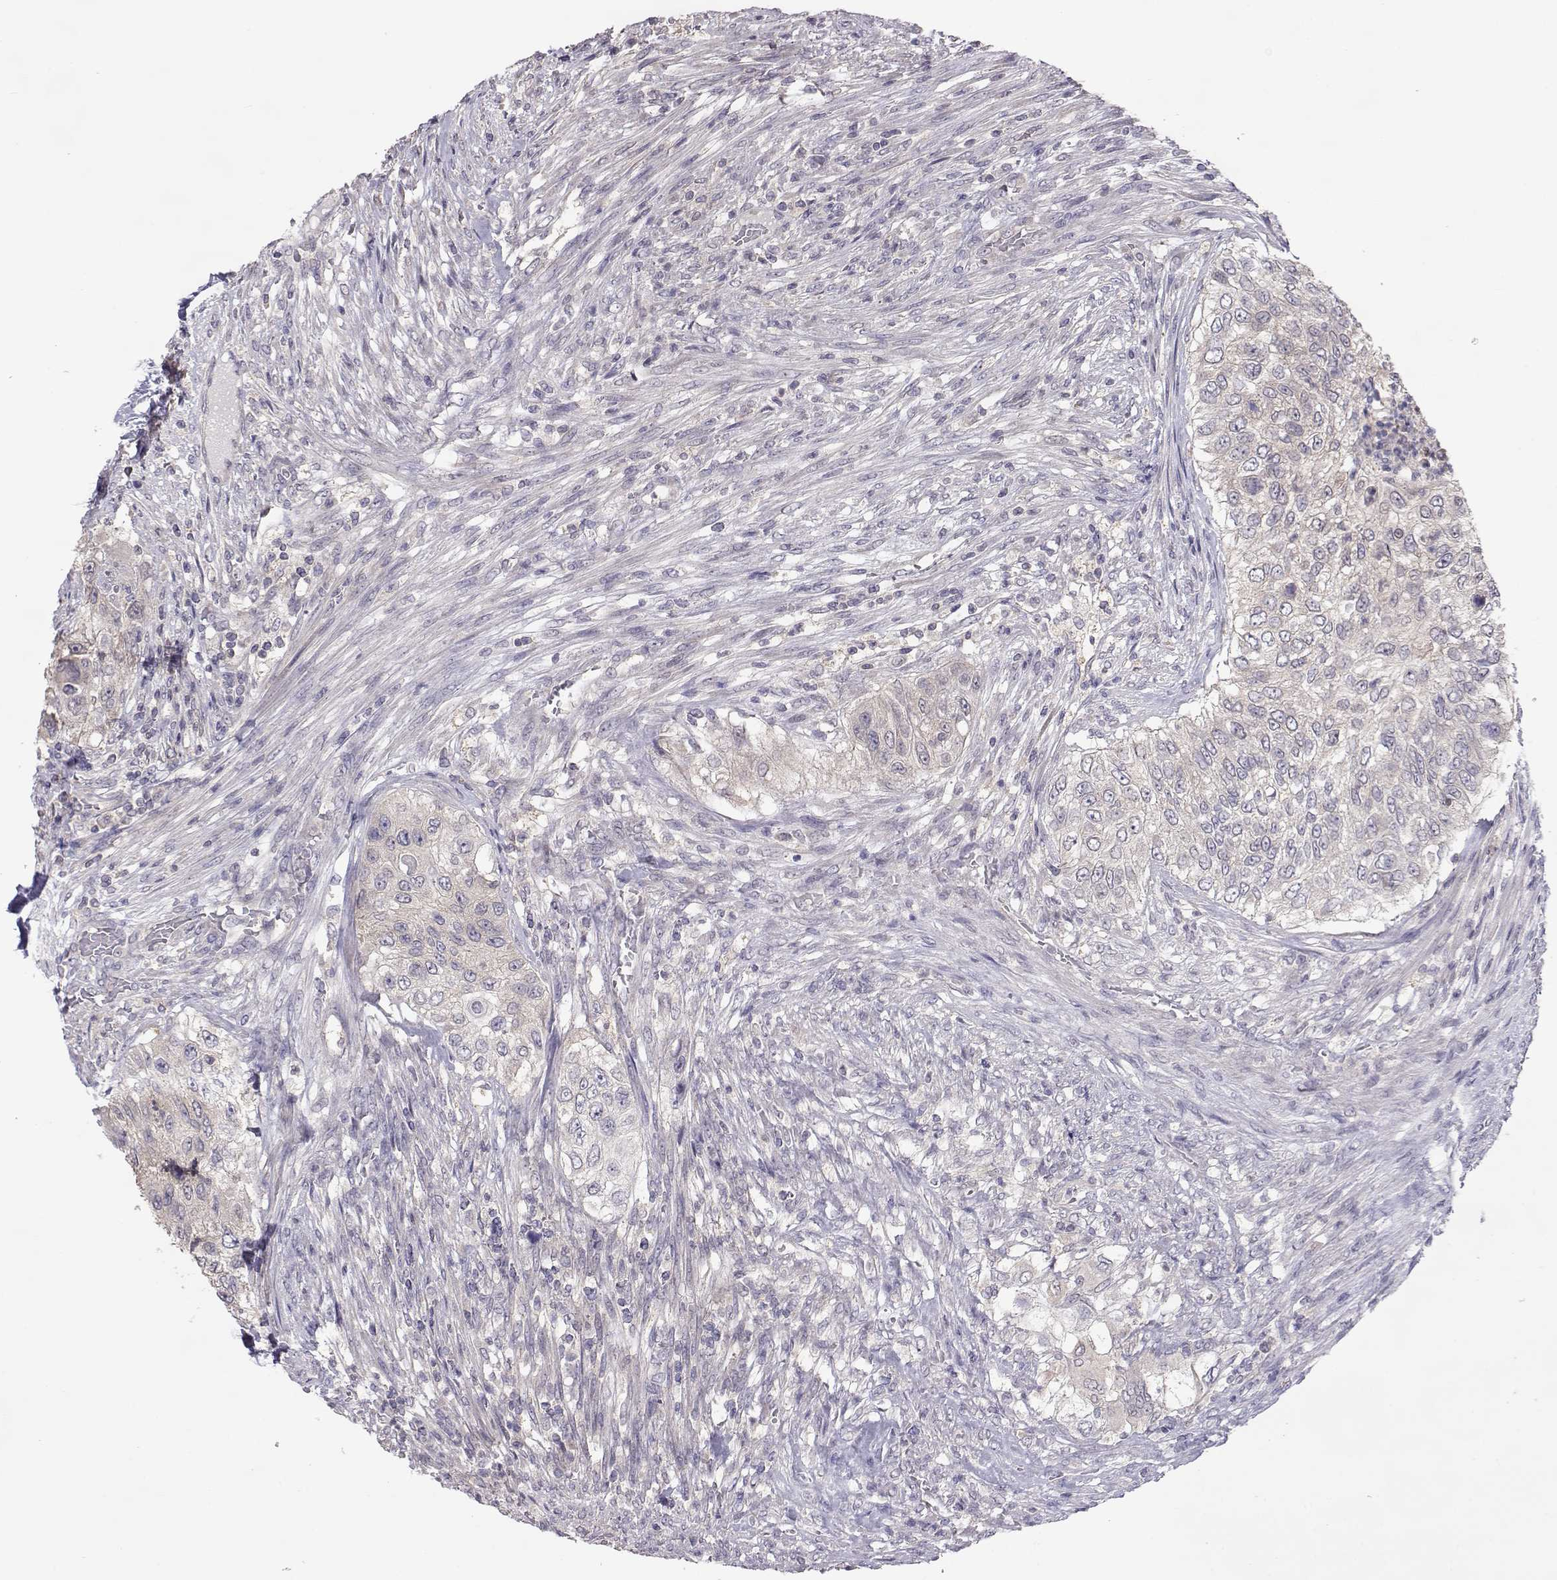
{"staining": {"intensity": "negative", "quantity": "none", "location": "none"}, "tissue": "urothelial cancer", "cell_type": "Tumor cells", "image_type": "cancer", "snomed": [{"axis": "morphology", "description": "Urothelial carcinoma, High grade"}, {"axis": "topography", "description": "Urinary bladder"}], "caption": "Urothelial cancer was stained to show a protein in brown. There is no significant expression in tumor cells.", "gene": "NCAM2", "patient": {"sex": "female", "age": 60}}